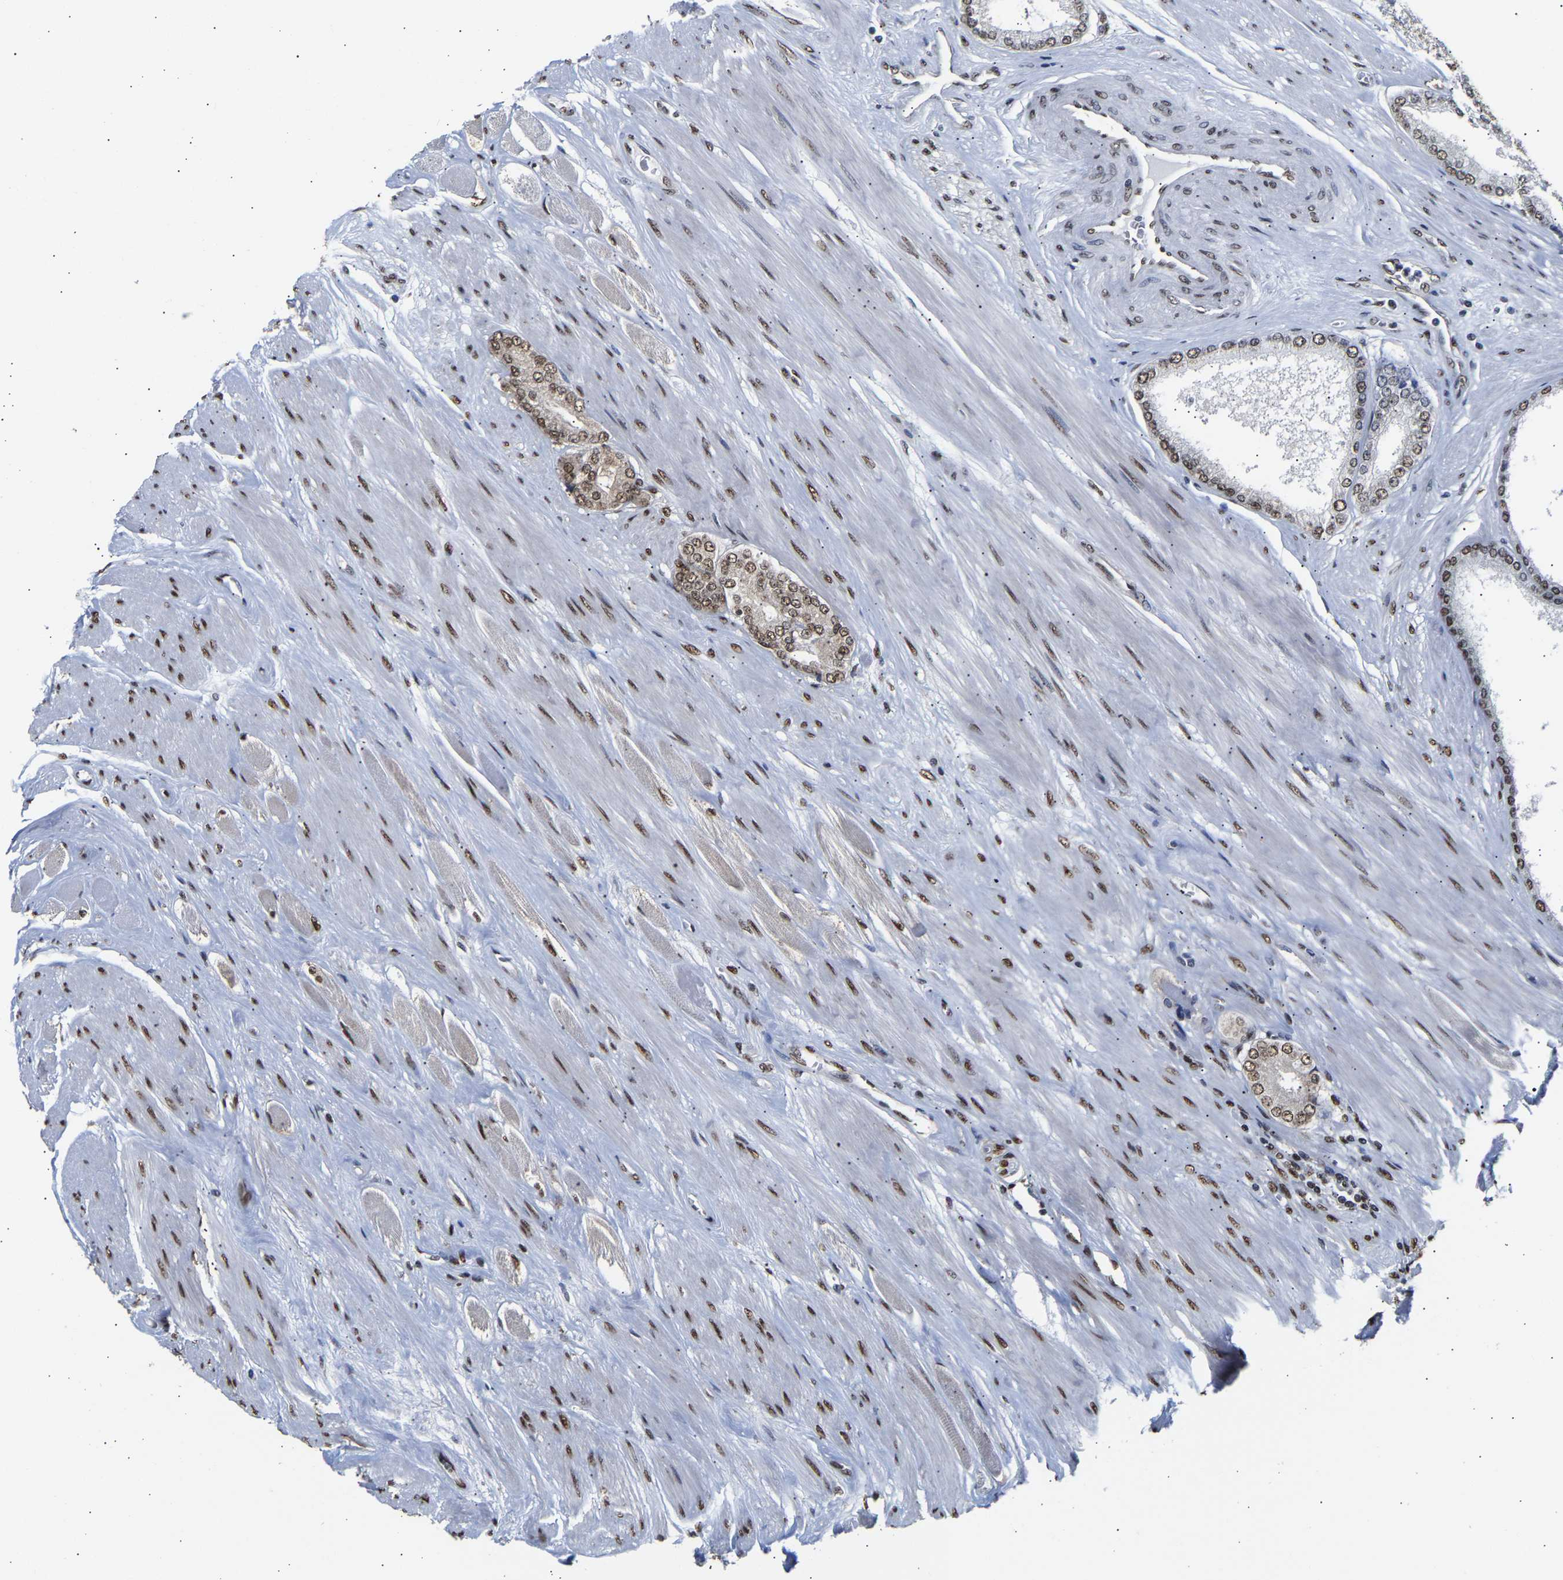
{"staining": {"intensity": "moderate", "quantity": "25%-75%", "location": "nuclear"}, "tissue": "prostate cancer", "cell_type": "Tumor cells", "image_type": "cancer", "snomed": [{"axis": "morphology", "description": "Adenocarcinoma, High grade"}, {"axis": "topography", "description": "Prostate"}], "caption": "Immunohistochemistry (IHC) staining of prostate cancer (high-grade adenocarcinoma), which exhibits medium levels of moderate nuclear expression in about 25%-75% of tumor cells indicating moderate nuclear protein positivity. The staining was performed using DAB (3,3'-diaminobenzidine) (brown) for protein detection and nuclei were counterstained in hematoxylin (blue).", "gene": "PSIP1", "patient": {"sex": "male", "age": 61}}